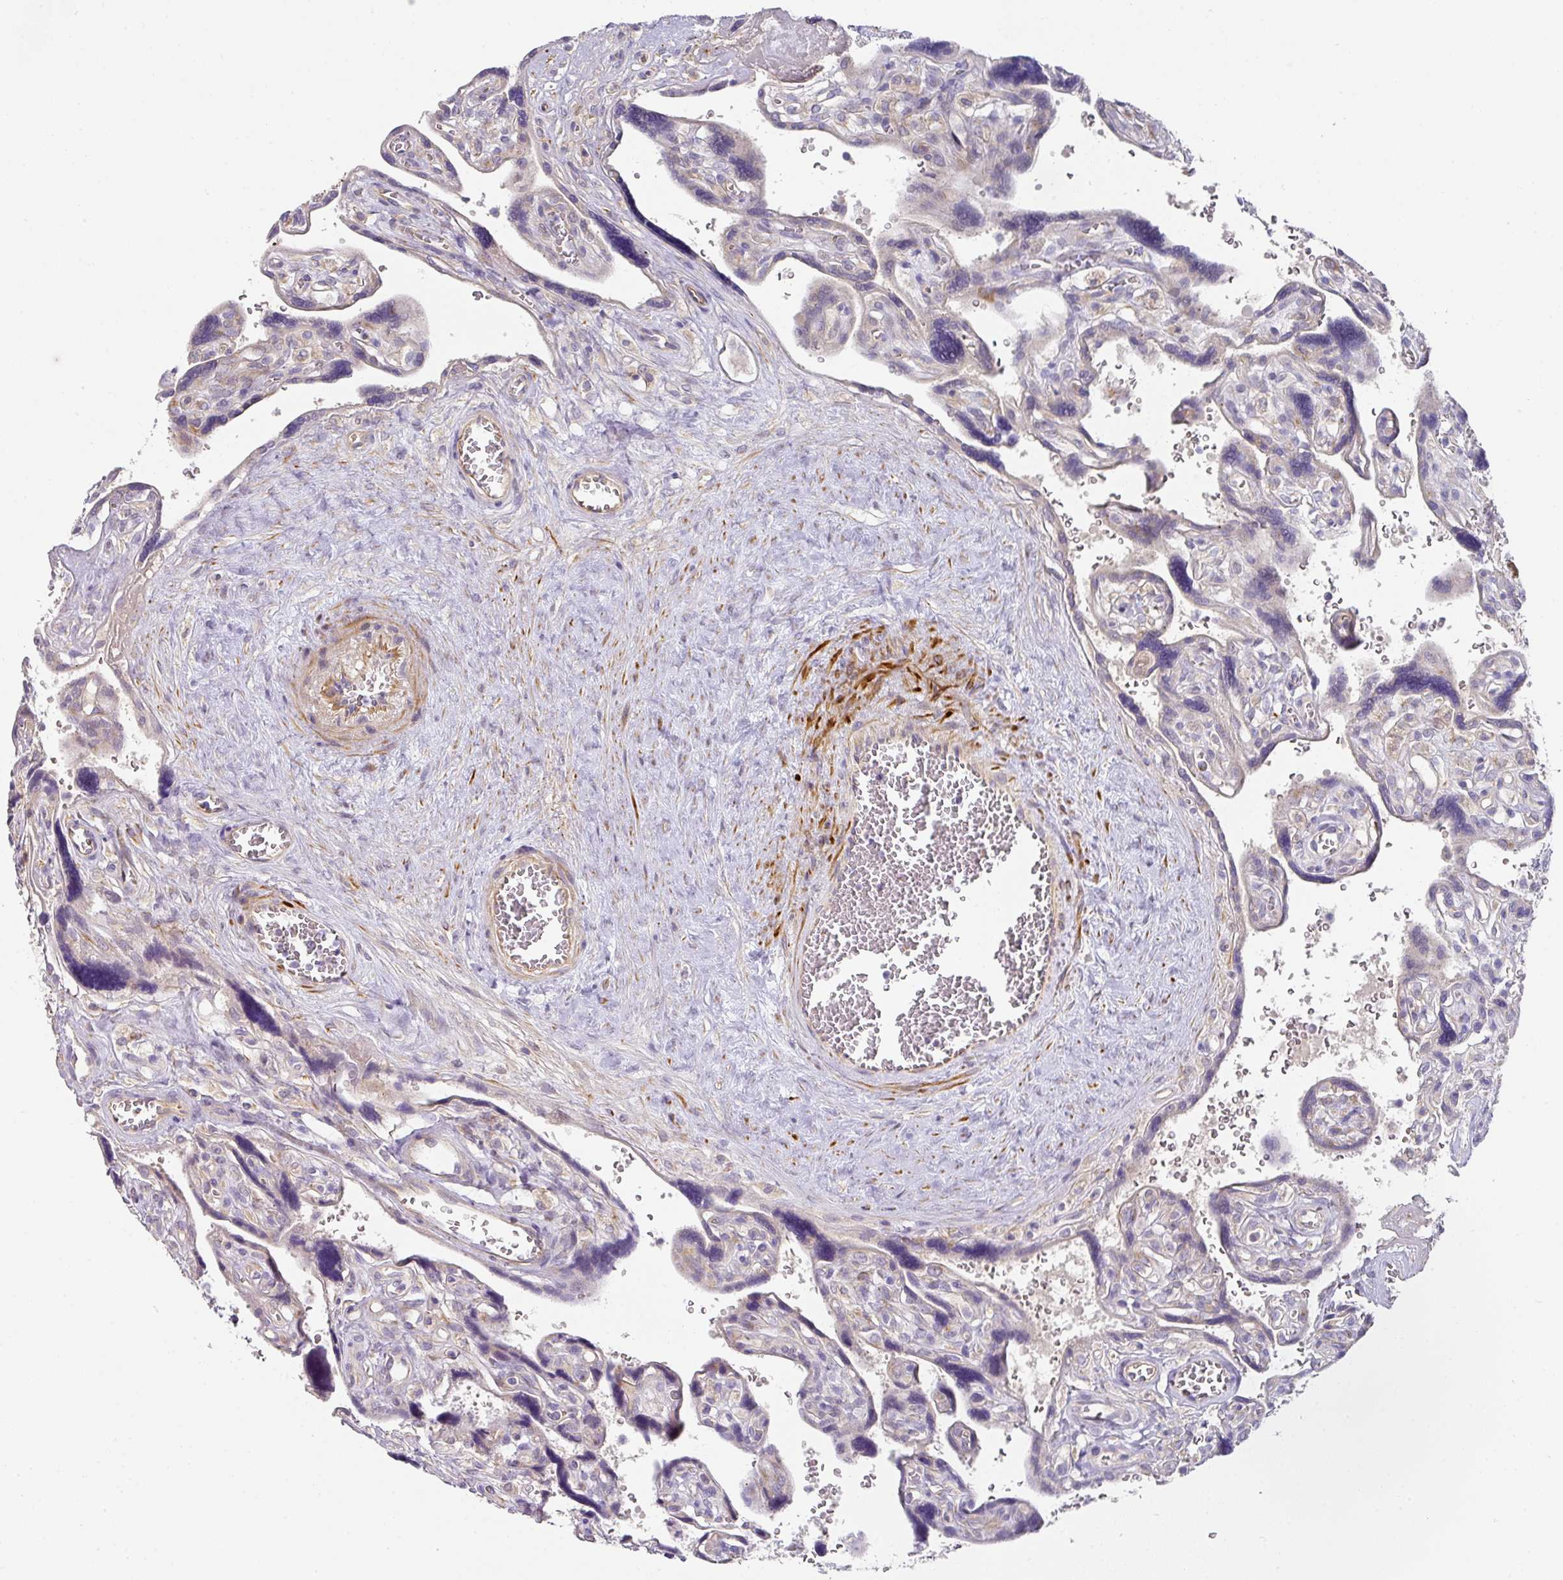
{"staining": {"intensity": "negative", "quantity": "none", "location": "none"}, "tissue": "placenta", "cell_type": "Decidual cells", "image_type": "normal", "snomed": [{"axis": "morphology", "description": "Normal tissue, NOS"}, {"axis": "topography", "description": "Placenta"}], "caption": "There is no significant expression in decidual cells of placenta.", "gene": "TARM1", "patient": {"sex": "female", "age": 39}}